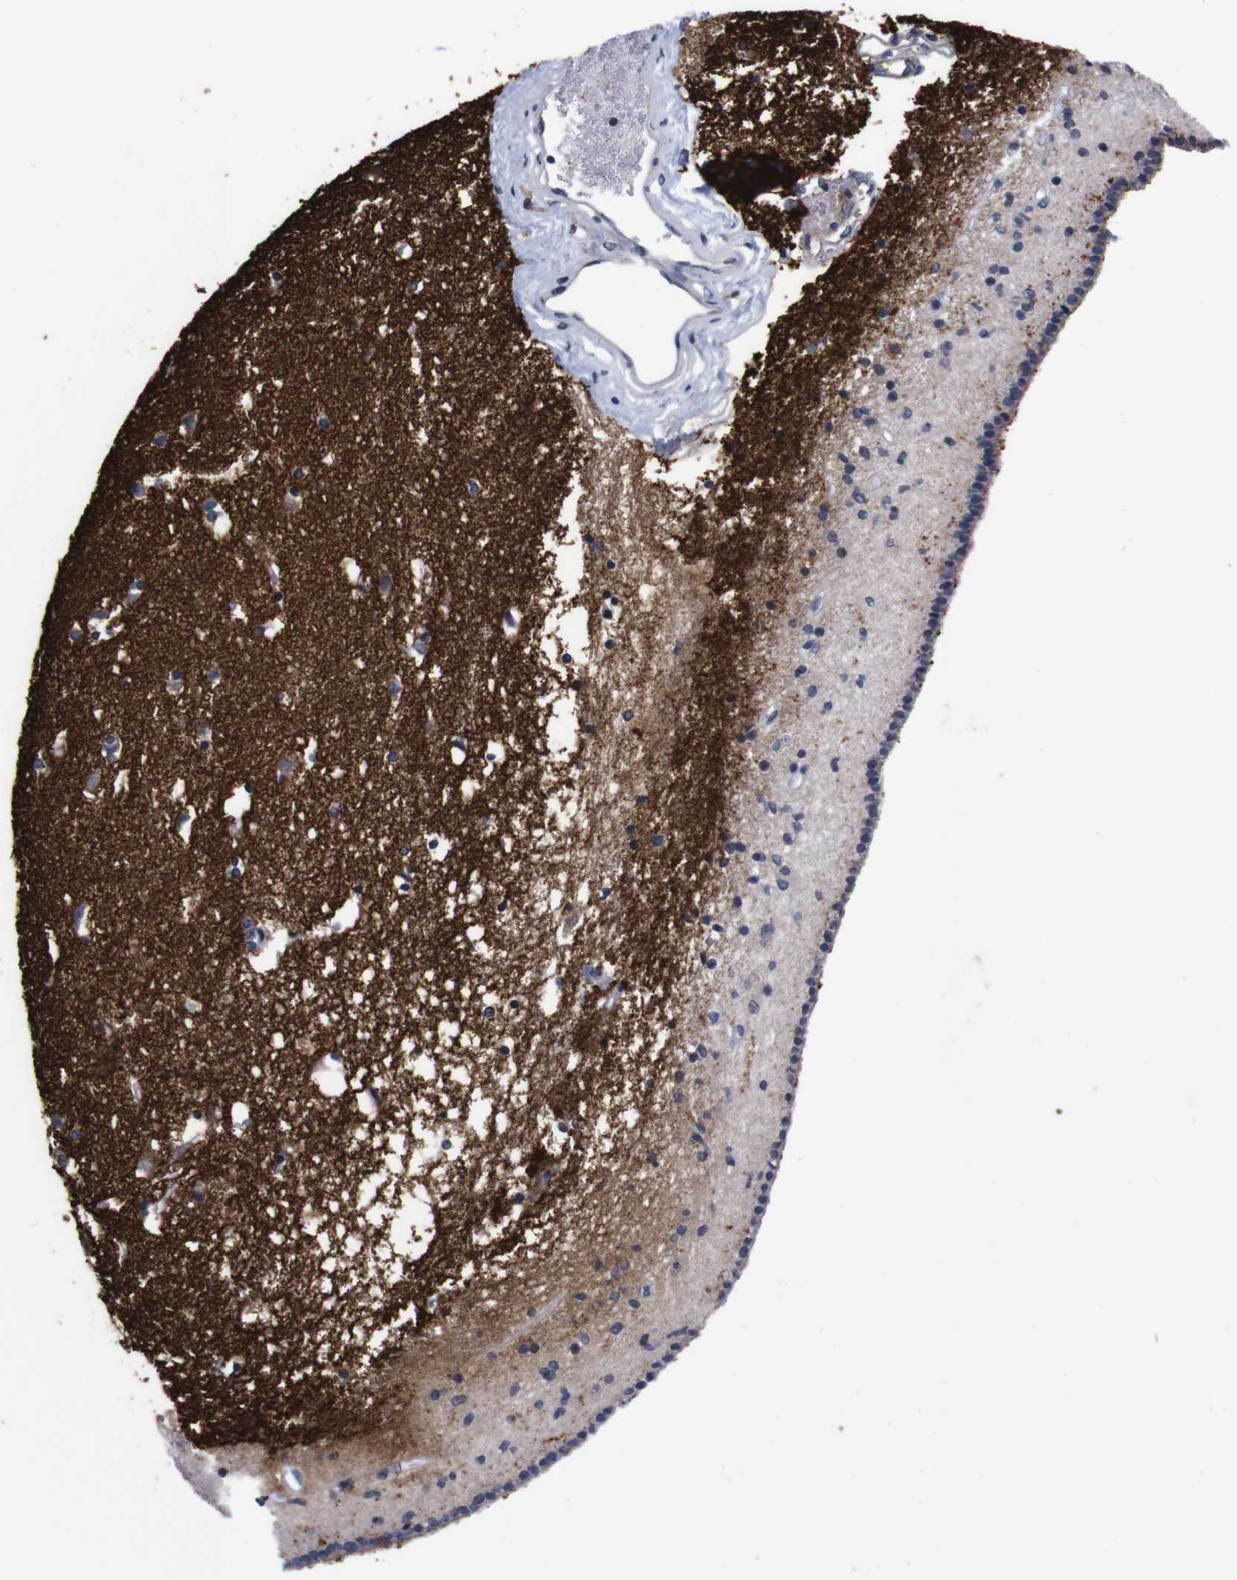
{"staining": {"intensity": "negative", "quantity": "none", "location": "none"}, "tissue": "caudate", "cell_type": "Glial cells", "image_type": "normal", "snomed": [{"axis": "morphology", "description": "Normal tissue, NOS"}, {"axis": "topography", "description": "Lateral ventricle wall"}], "caption": "This is an immunohistochemistry photomicrograph of unremarkable human caudate. There is no positivity in glial cells.", "gene": "TNFRSF21", "patient": {"sex": "male", "age": 45}}